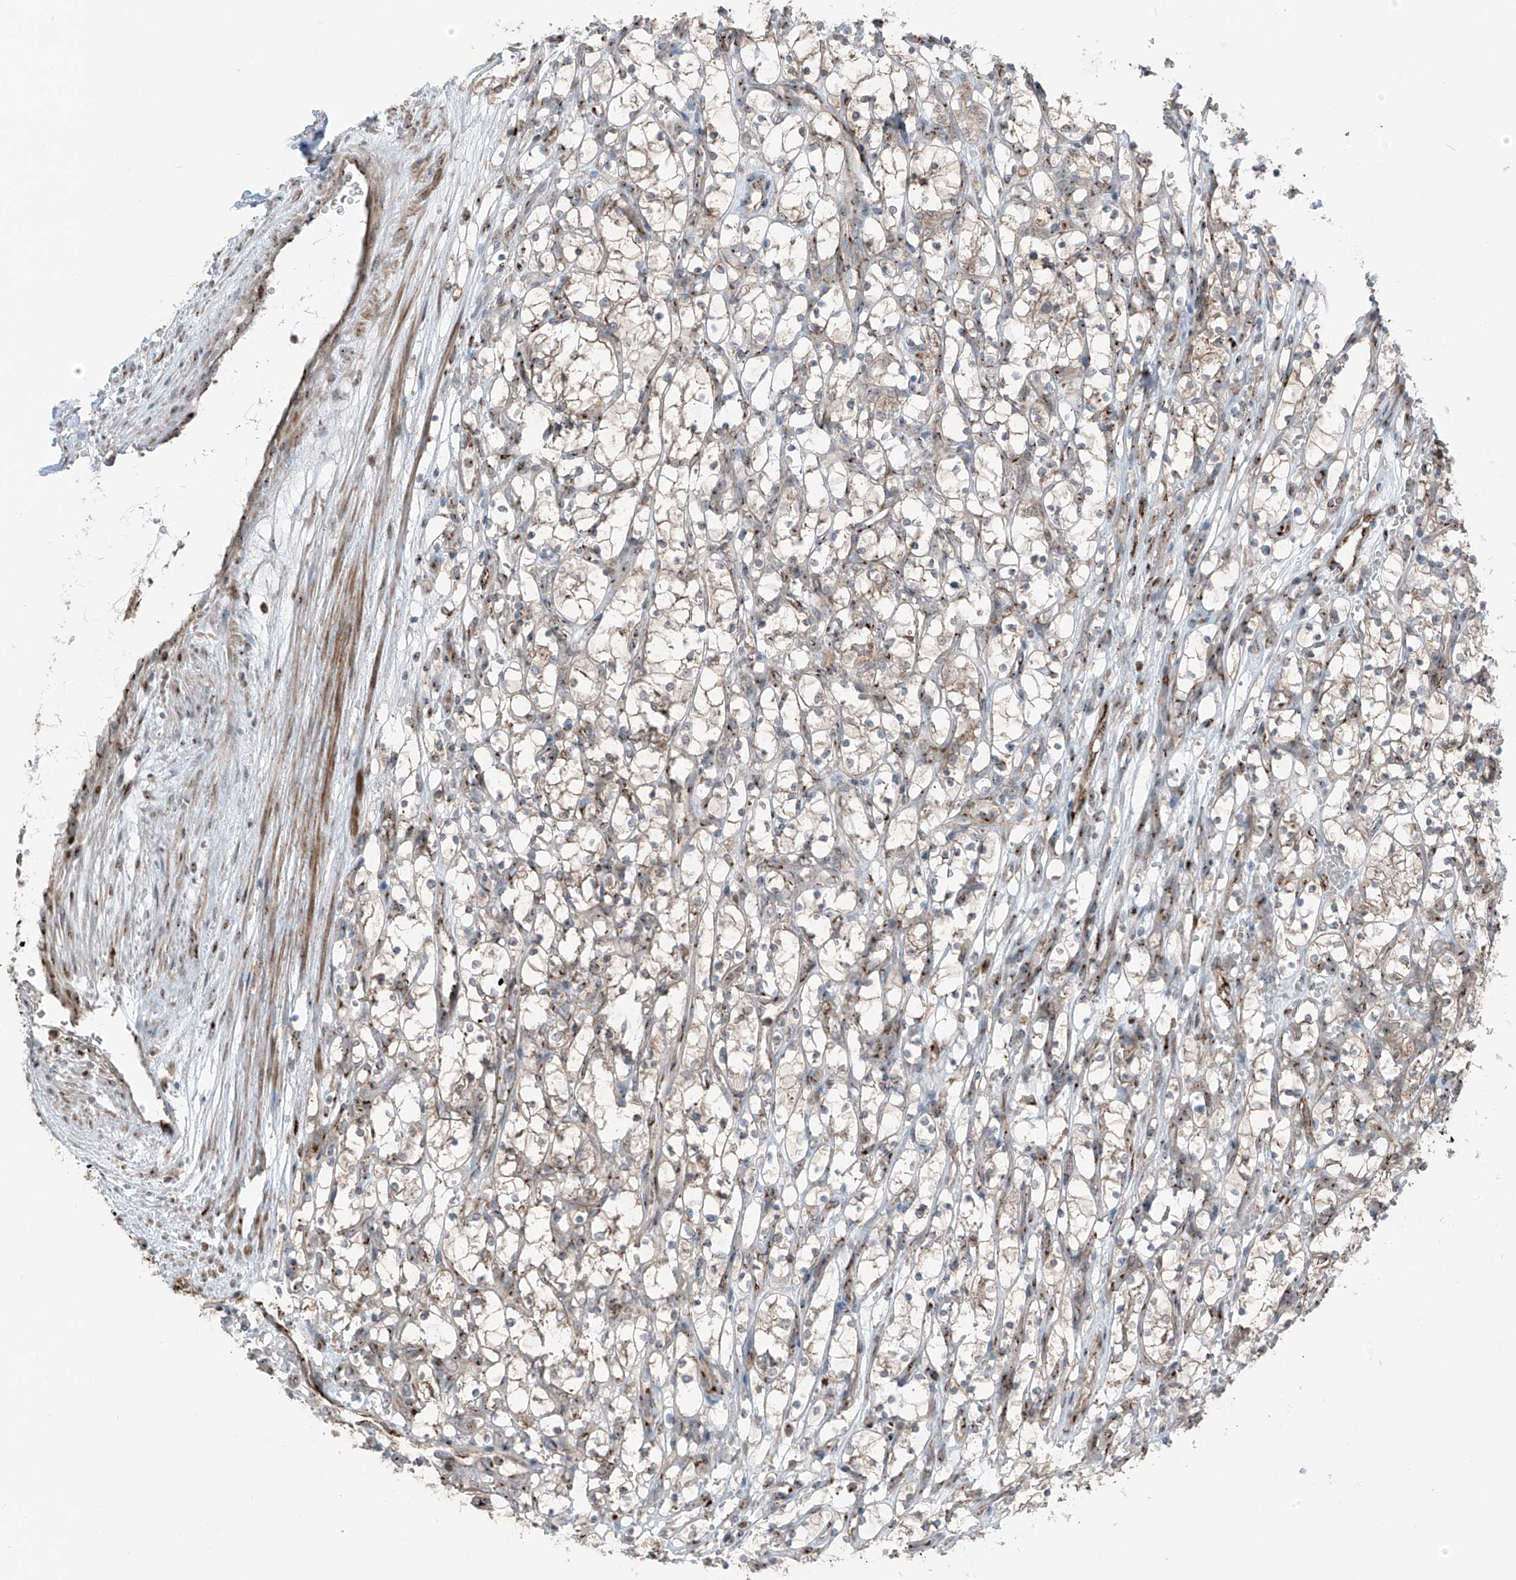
{"staining": {"intensity": "weak", "quantity": "<25%", "location": "cytoplasmic/membranous"}, "tissue": "renal cancer", "cell_type": "Tumor cells", "image_type": "cancer", "snomed": [{"axis": "morphology", "description": "Adenocarcinoma, NOS"}, {"axis": "topography", "description": "Kidney"}], "caption": "High magnification brightfield microscopy of renal cancer stained with DAB (brown) and counterstained with hematoxylin (blue): tumor cells show no significant expression. (Immunohistochemistry (ihc), brightfield microscopy, high magnification).", "gene": "ERLEC1", "patient": {"sex": "female", "age": 69}}